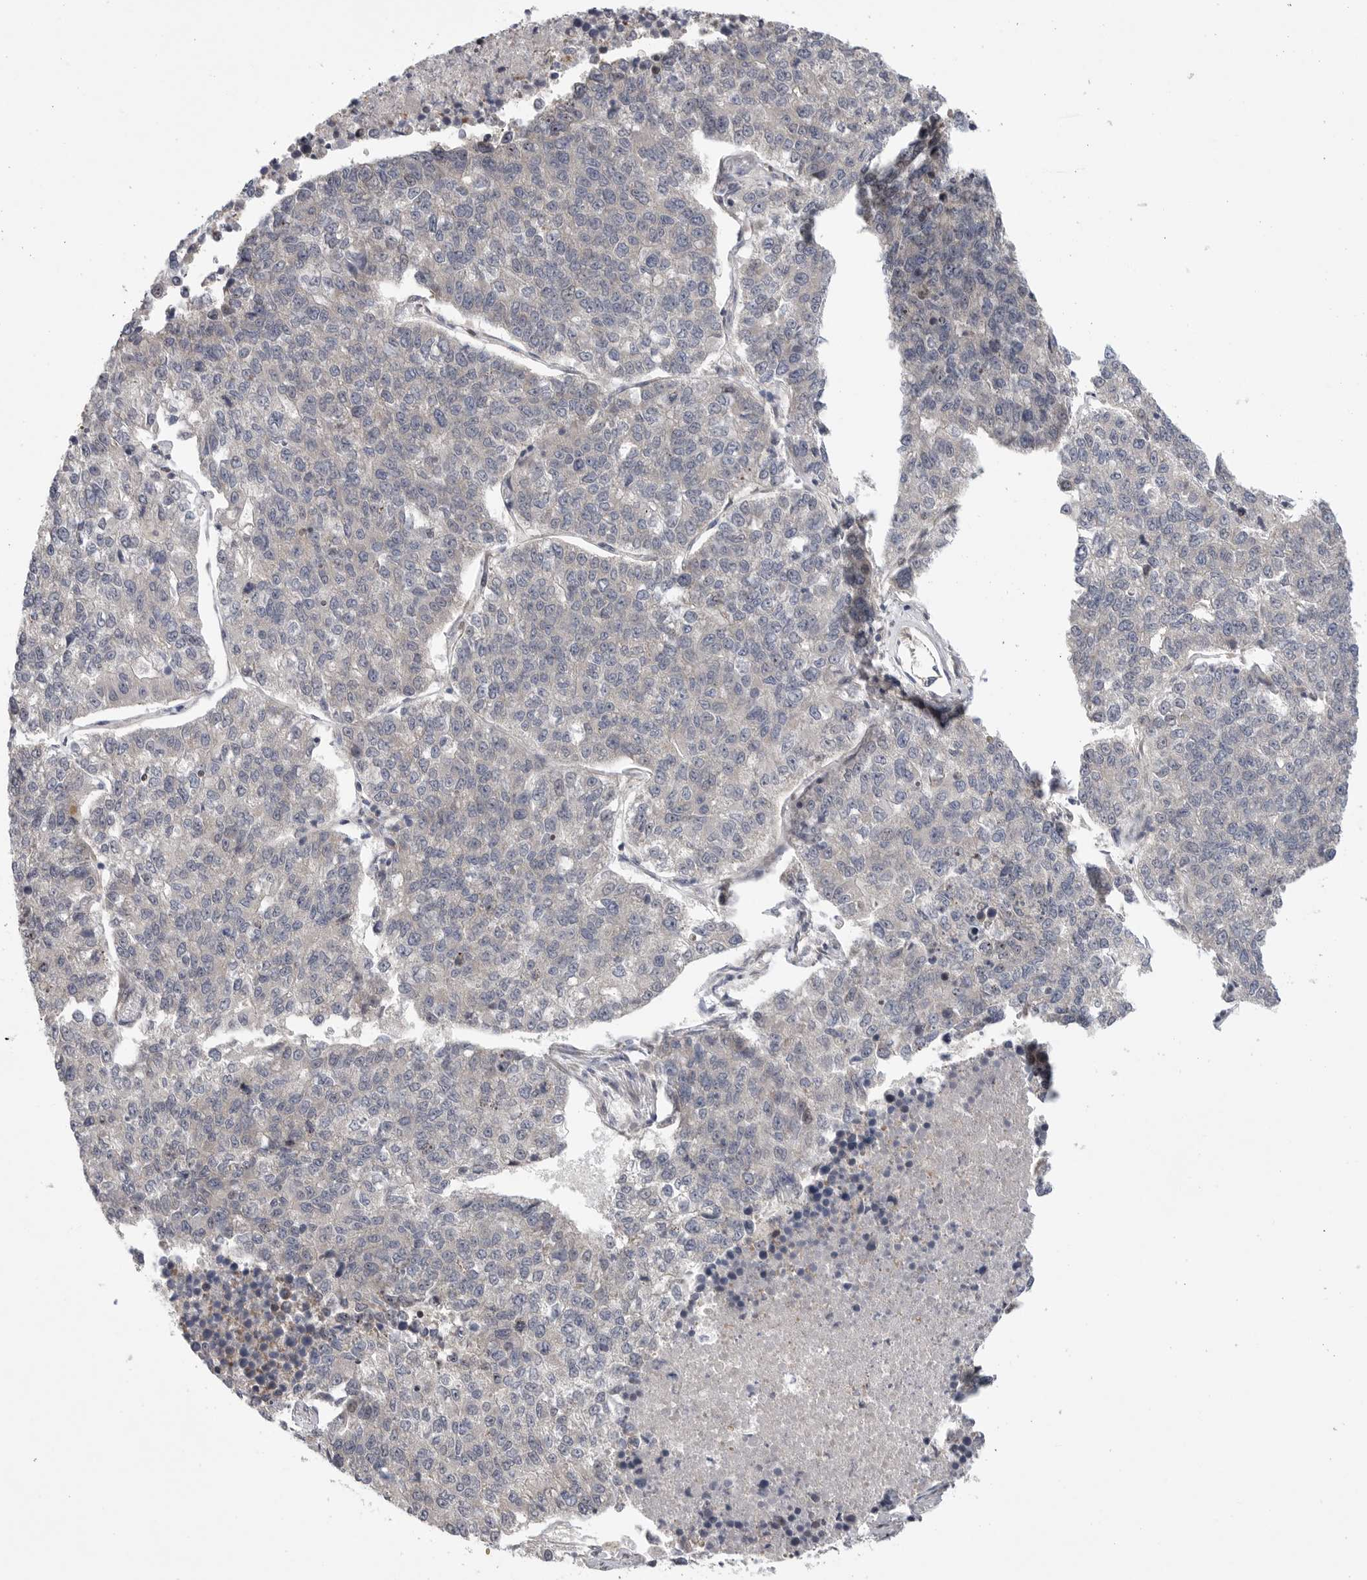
{"staining": {"intensity": "negative", "quantity": "none", "location": "none"}, "tissue": "lung cancer", "cell_type": "Tumor cells", "image_type": "cancer", "snomed": [{"axis": "morphology", "description": "Adenocarcinoma, NOS"}, {"axis": "topography", "description": "Lung"}], "caption": "Tumor cells show no significant protein staining in lung cancer. (DAB immunohistochemistry (IHC) with hematoxylin counter stain).", "gene": "FBXO43", "patient": {"sex": "male", "age": 49}}